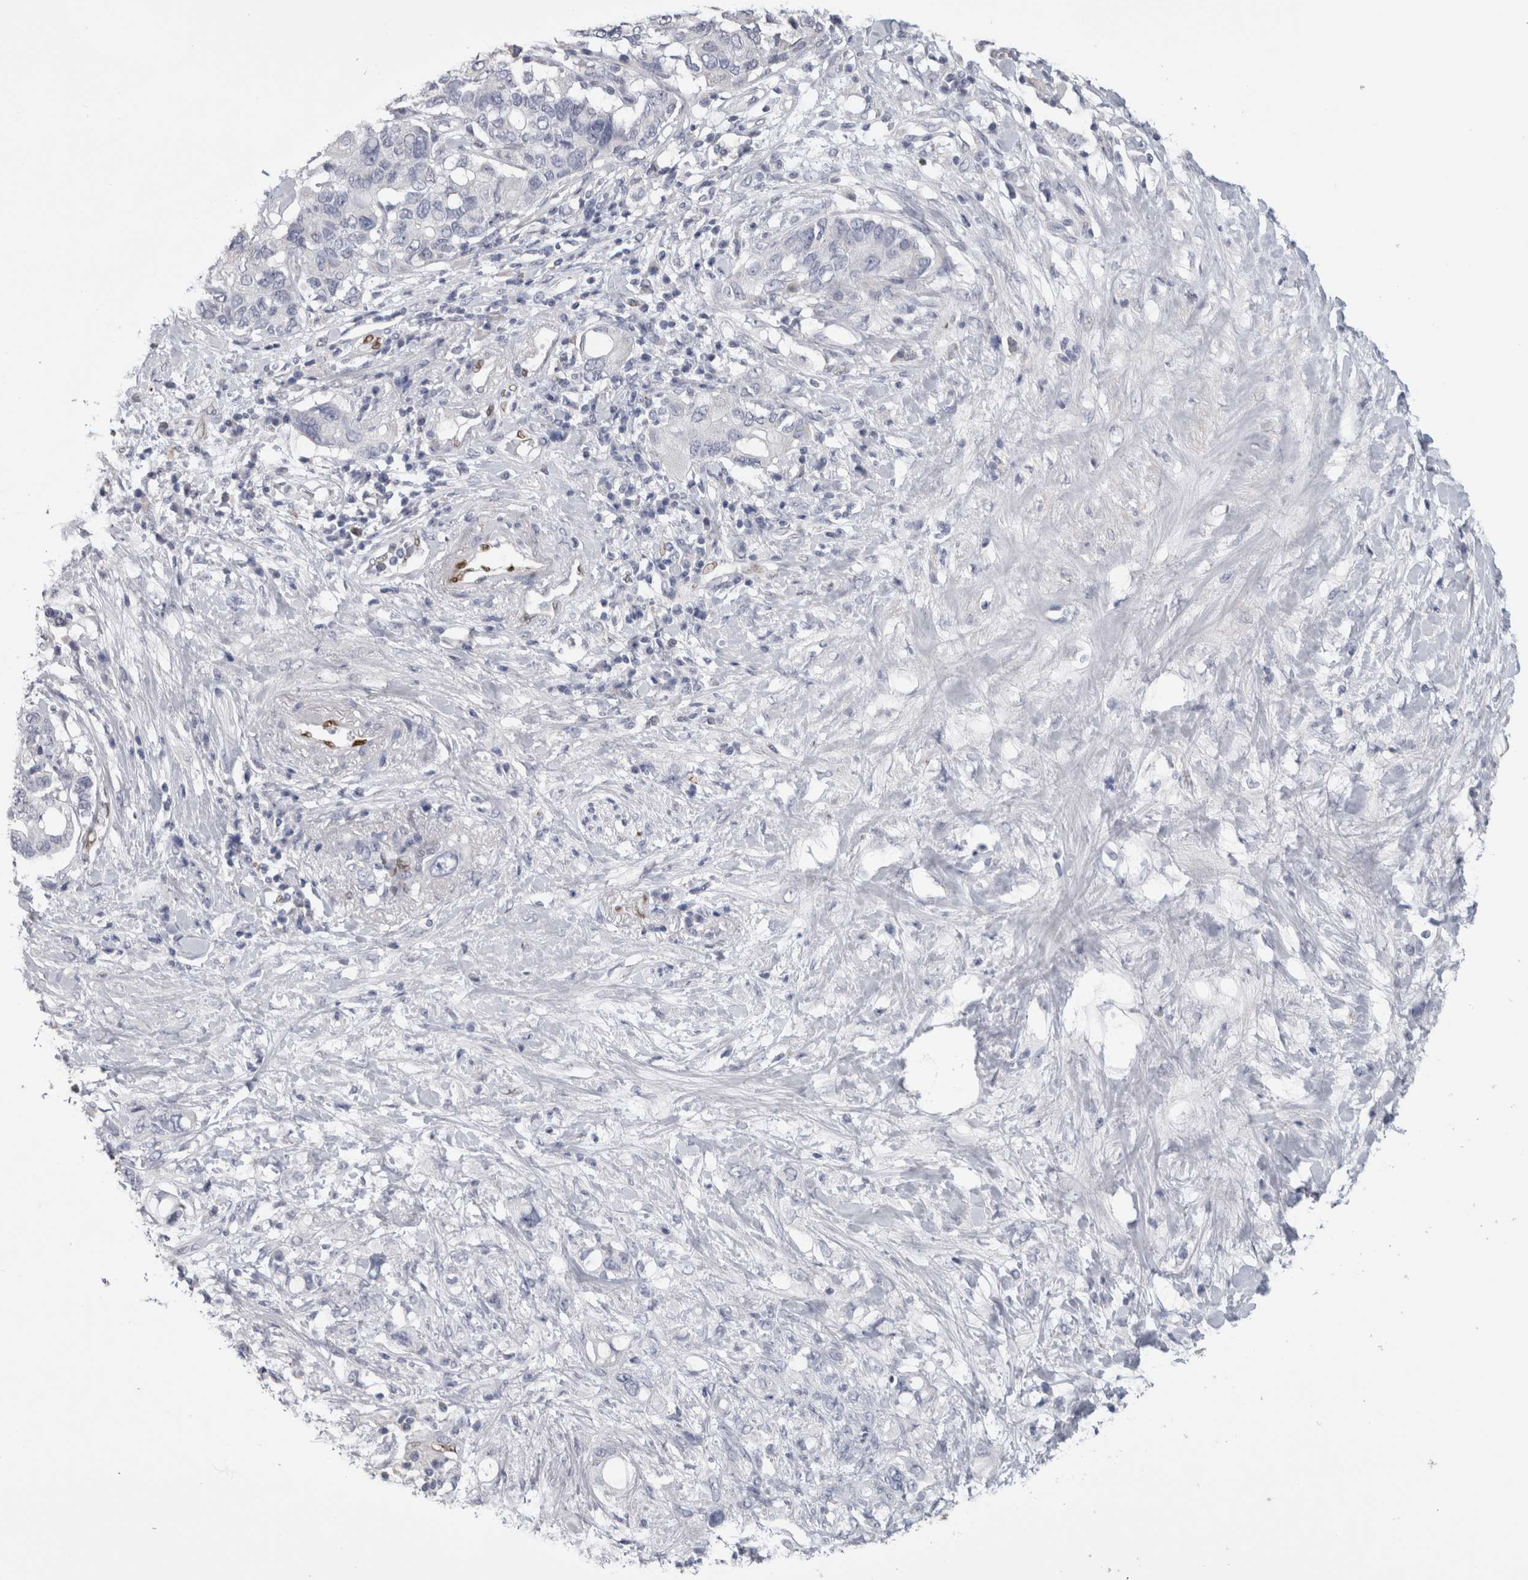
{"staining": {"intensity": "negative", "quantity": "none", "location": "none"}, "tissue": "pancreatic cancer", "cell_type": "Tumor cells", "image_type": "cancer", "snomed": [{"axis": "morphology", "description": "Adenocarcinoma, NOS"}, {"axis": "topography", "description": "Pancreas"}], "caption": "Immunohistochemistry photomicrograph of neoplastic tissue: pancreatic adenocarcinoma stained with DAB (3,3'-diaminobenzidine) demonstrates no significant protein expression in tumor cells. (Stains: DAB immunohistochemistry (IHC) with hematoxylin counter stain, Microscopy: brightfield microscopy at high magnification).", "gene": "IL33", "patient": {"sex": "female", "age": 56}}